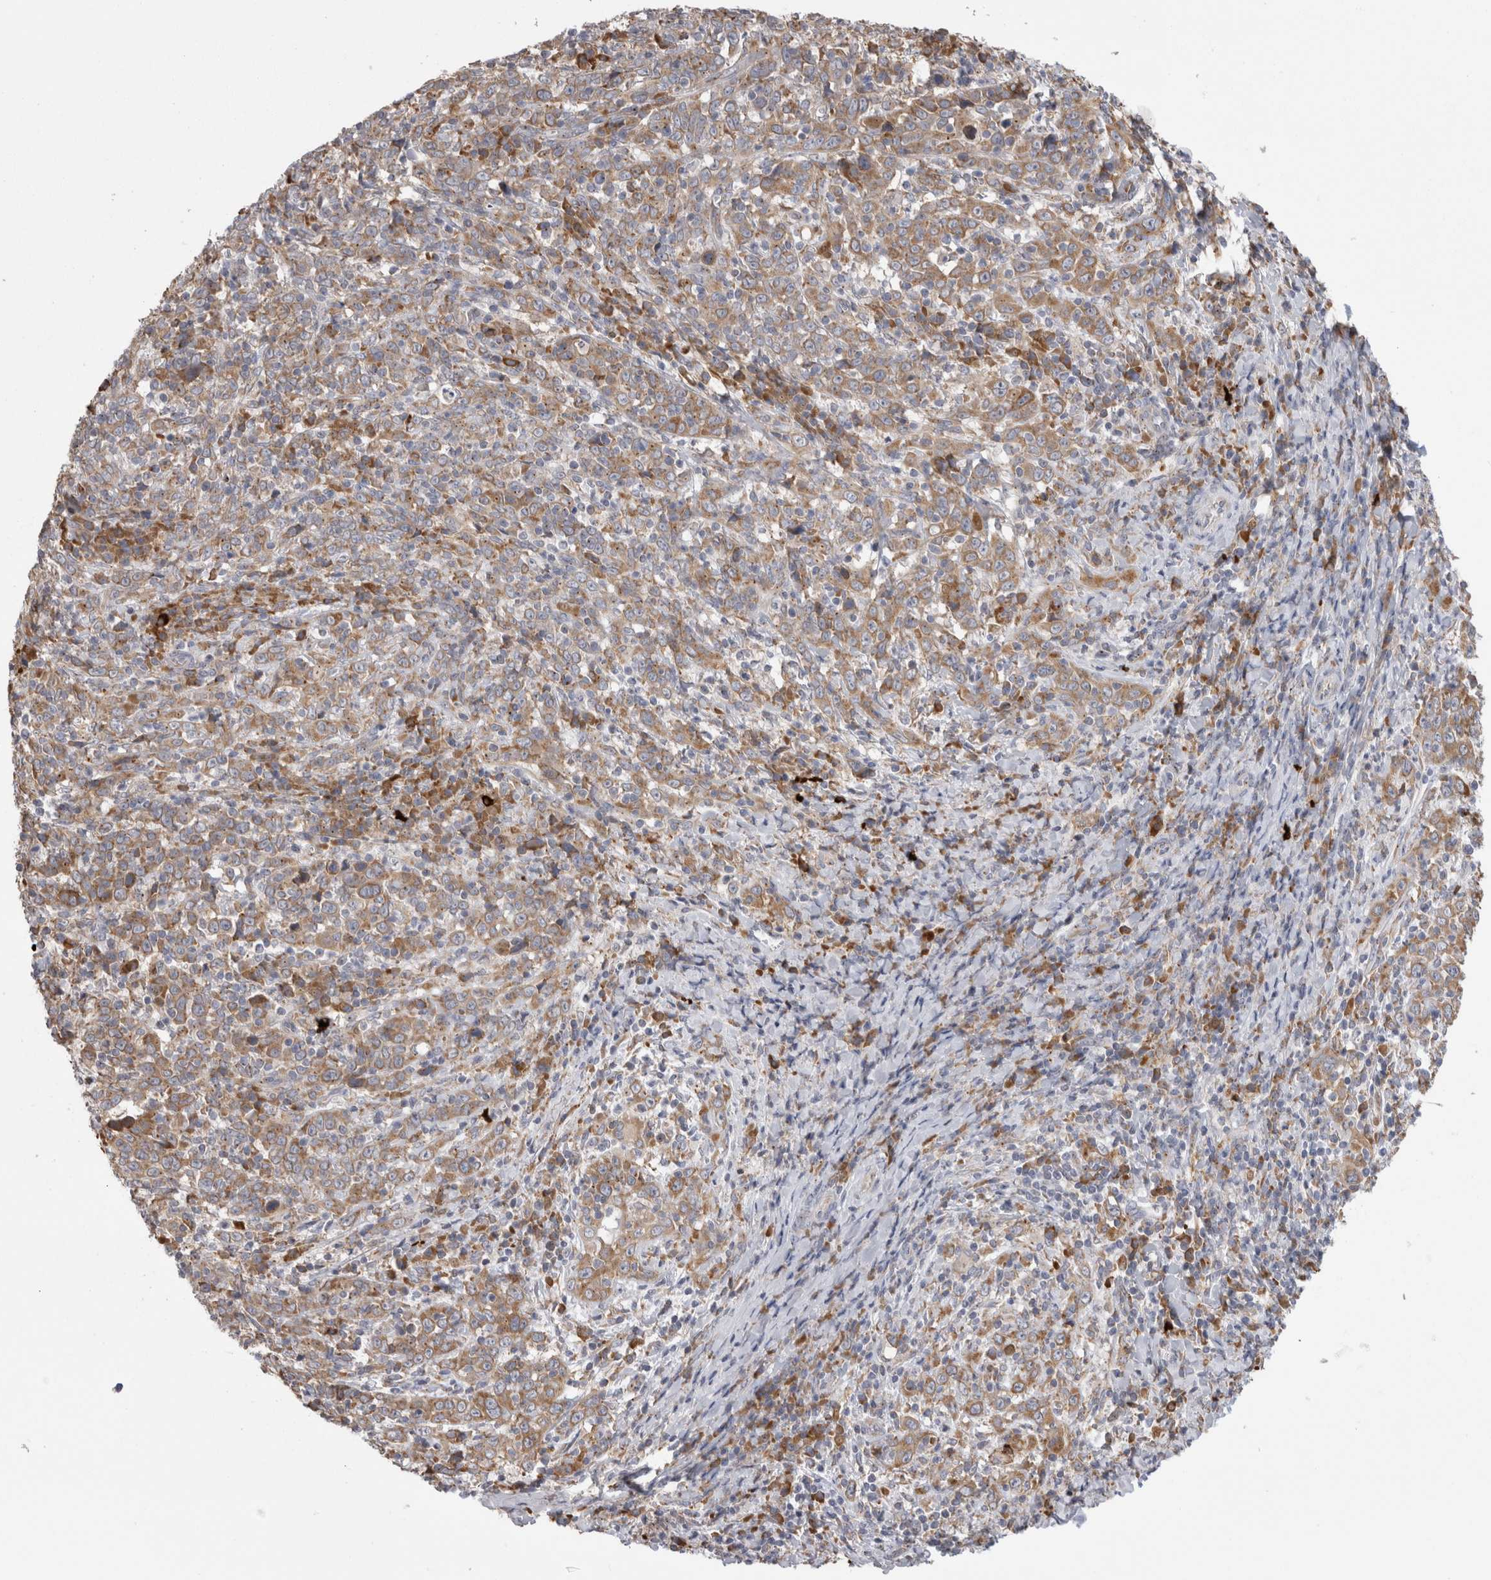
{"staining": {"intensity": "weak", "quantity": ">75%", "location": "cytoplasmic/membranous"}, "tissue": "cervical cancer", "cell_type": "Tumor cells", "image_type": "cancer", "snomed": [{"axis": "morphology", "description": "Squamous cell carcinoma, NOS"}, {"axis": "topography", "description": "Cervix"}], "caption": "This is an image of immunohistochemistry staining of cervical cancer (squamous cell carcinoma), which shows weak positivity in the cytoplasmic/membranous of tumor cells.", "gene": "ZNF341", "patient": {"sex": "female", "age": 46}}